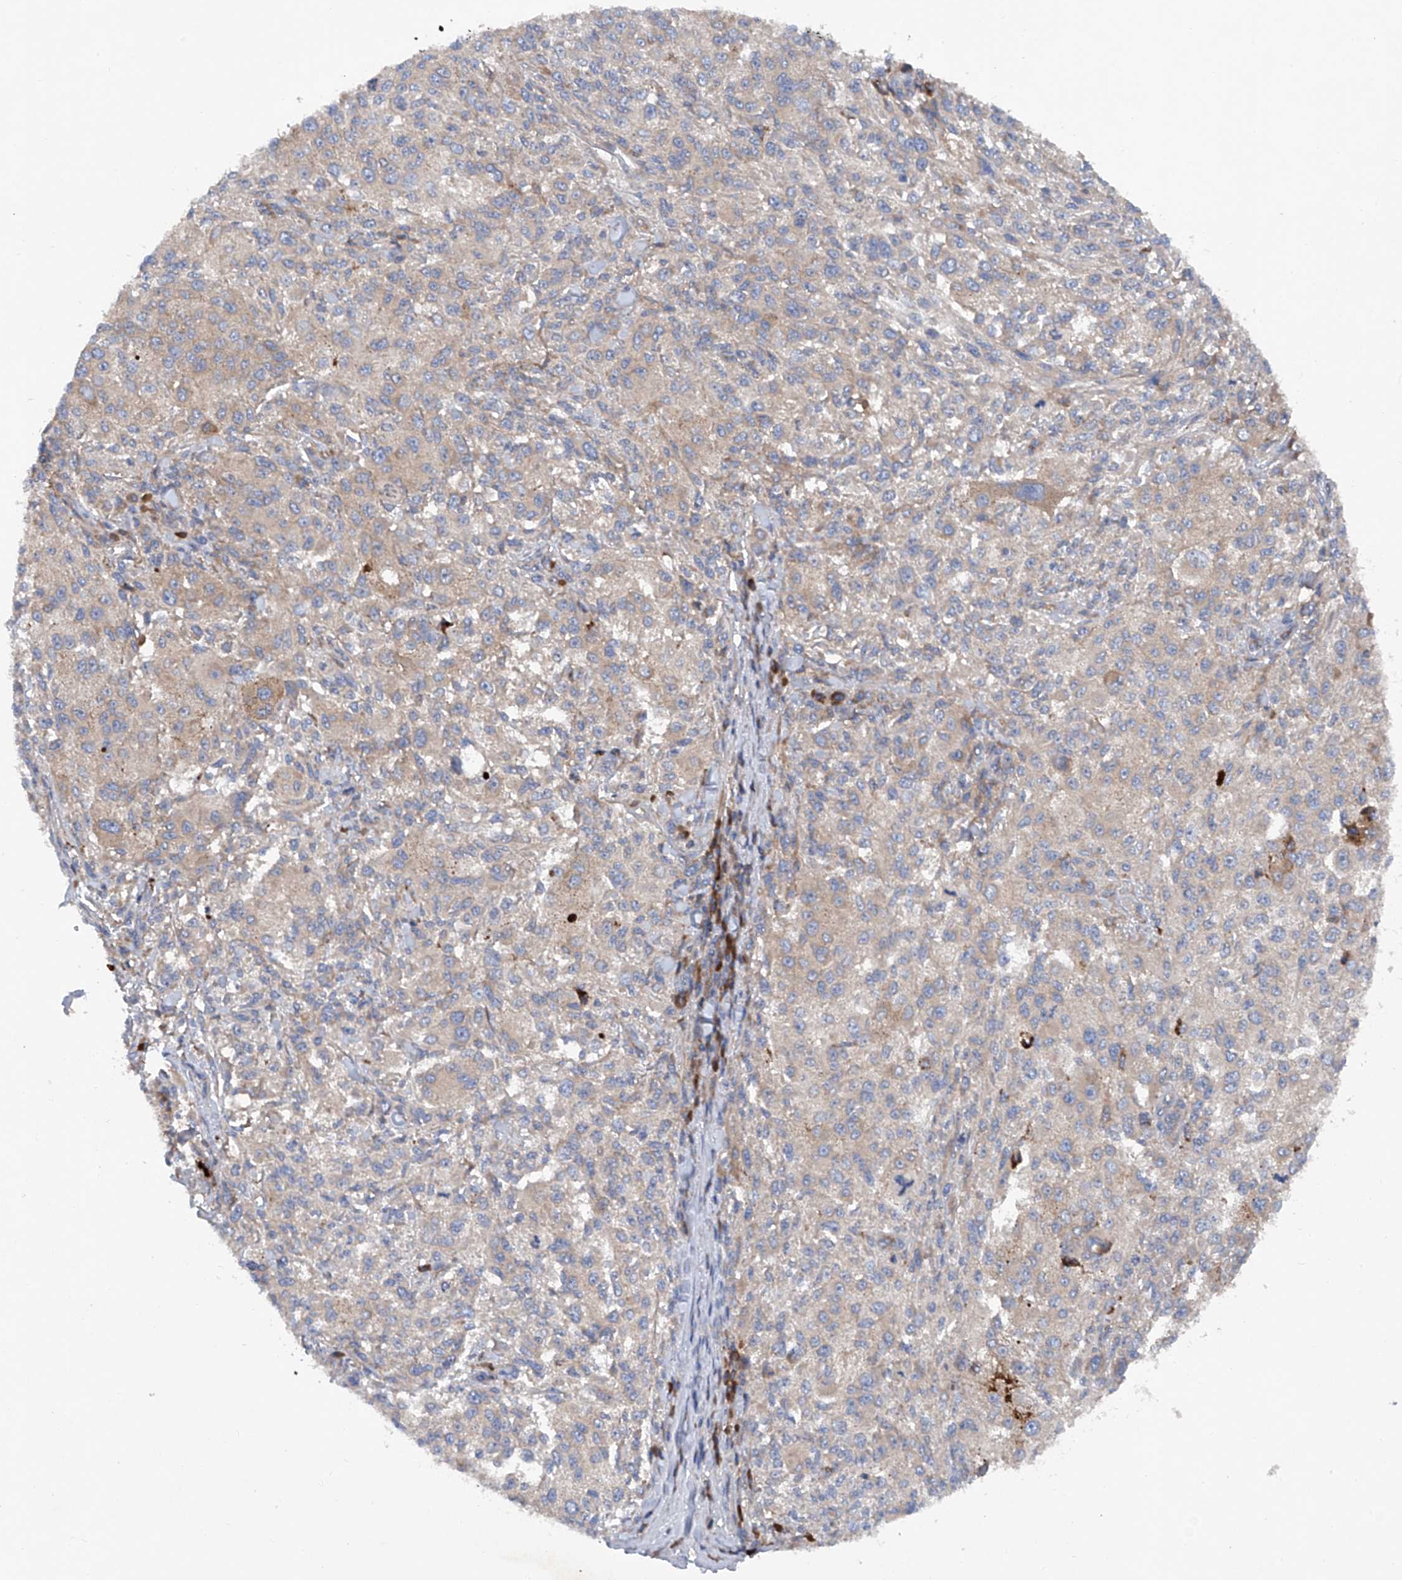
{"staining": {"intensity": "negative", "quantity": "none", "location": "none"}, "tissue": "melanoma", "cell_type": "Tumor cells", "image_type": "cancer", "snomed": [{"axis": "morphology", "description": "Necrosis, NOS"}, {"axis": "morphology", "description": "Malignant melanoma, NOS"}, {"axis": "topography", "description": "Skin"}], "caption": "Immunohistochemistry (IHC) of malignant melanoma exhibits no staining in tumor cells. (DAB (3,3'-diaminobenzidine) immunohistochemistry (IHC), high magnification).", "gene": "ASCC3", "patient": {"sex": "female", "age": 87}}